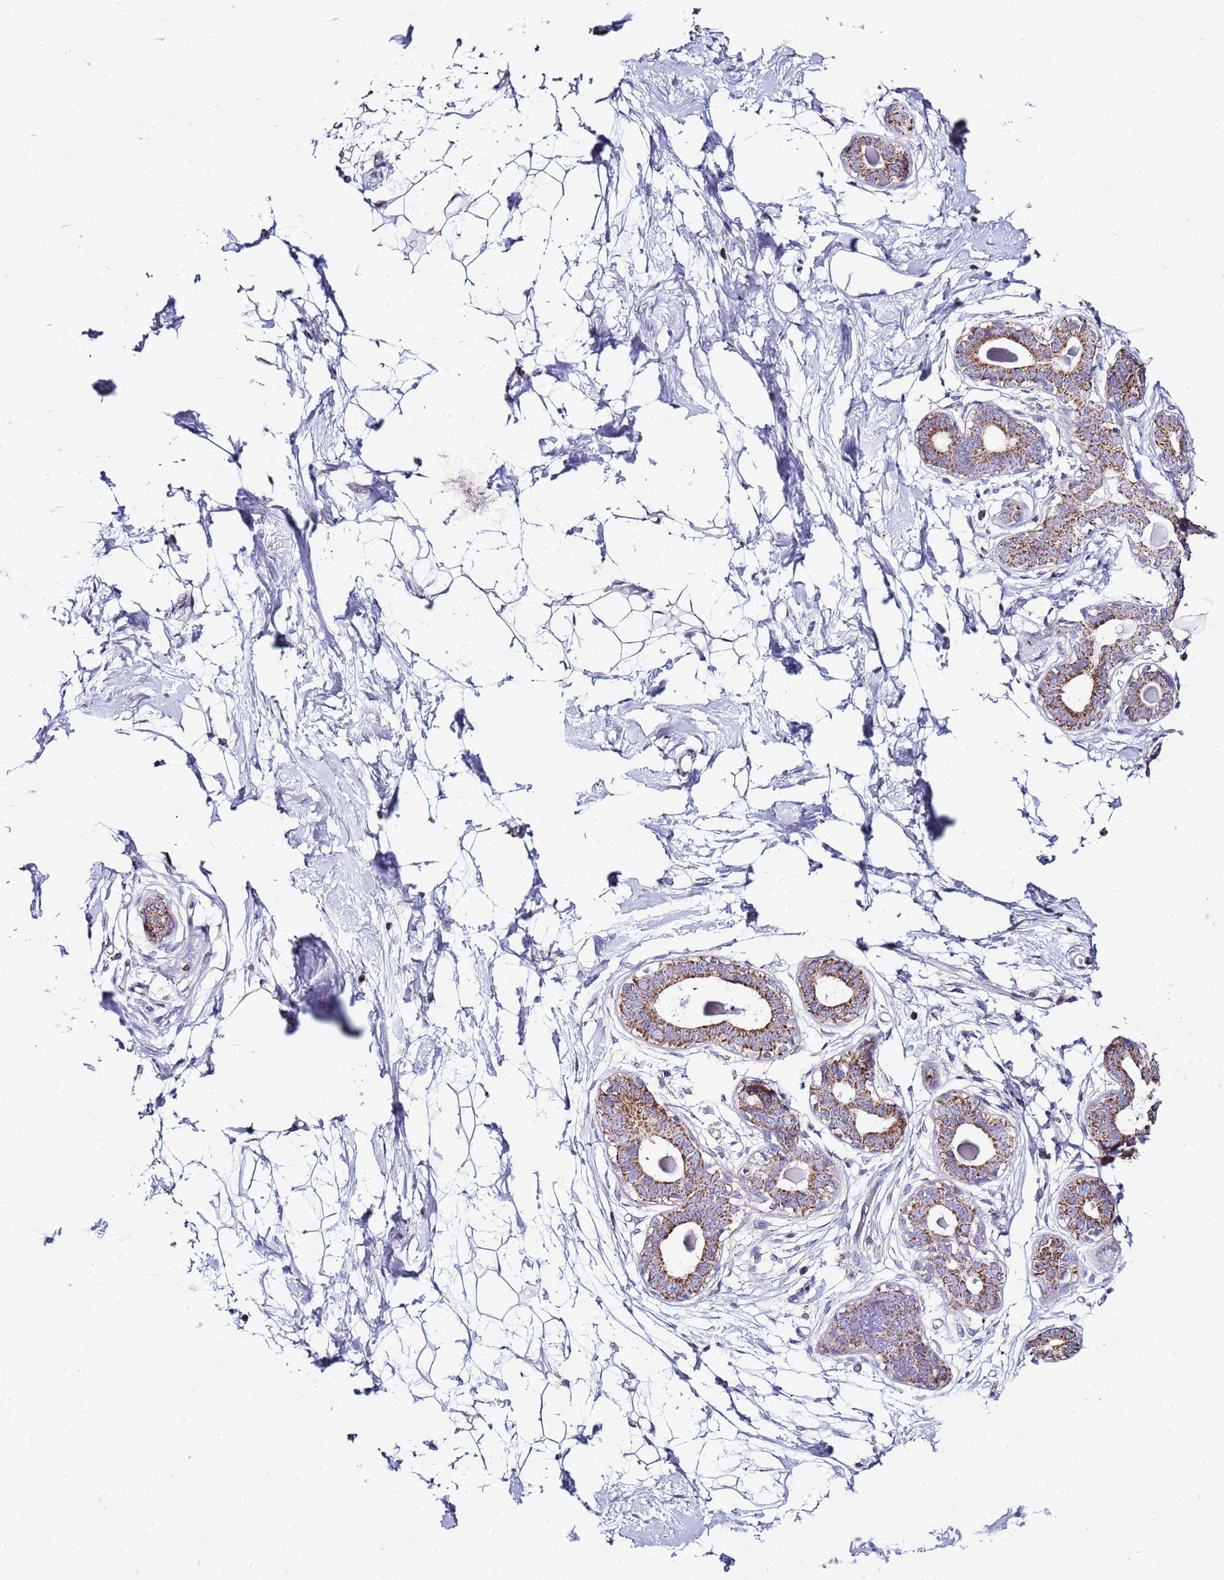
{"staining": {"intensity": "negative", "quantity": "none", "location": "none"}, "tissue": "breast", "cell_type": "Adipocytes", "image_type": "normal", "snomed": [{"axis": "morphology", "description": "Normal tissue, NOS"}, {"axis": "topography", "description": "Breast"}], "caption": "The photomicrograph exhibits no staining of adipocytes in unremarkable breast.", "gene": "IGF1R", "patient": {"sex": "female", "age": 45}}